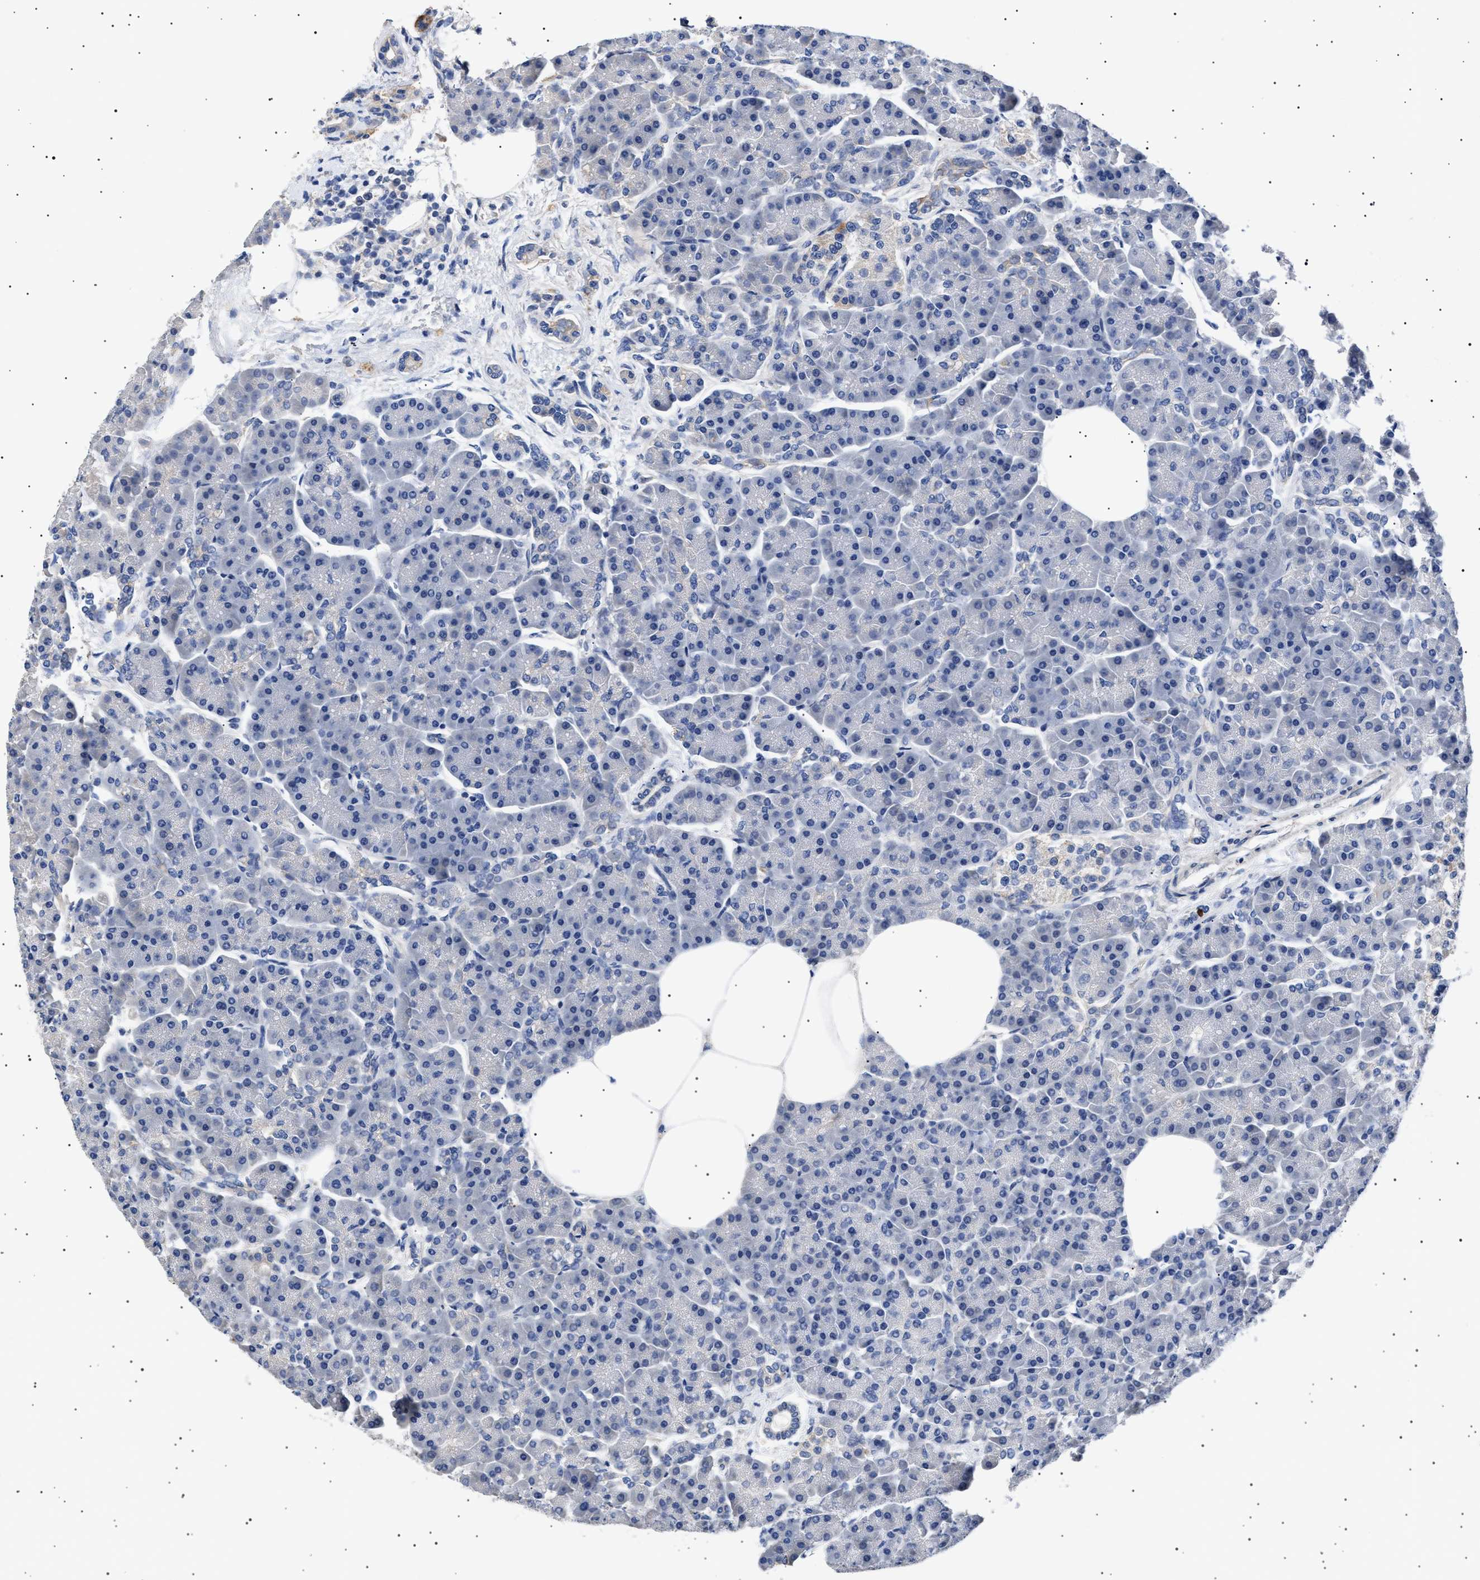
{"staining": {"intensity": "weak", "quantity": "<25%", "location": "cytoplasmic/membranous"}, "tissue": "pancreas", "cell_type": "Exocrine glandular cells", "image_type": "normal", "snomed": [{"axis": "morphology", "description": "Normal tissue, NOS"}, {"axis": "topography", "description": "Pancreas"}], "caption": "Exocrine glandular cells are negative for protein expression in unremarkable human pancreas.", "gene": "HEMGN", "patient": {"sex": "female", "age": 70}}